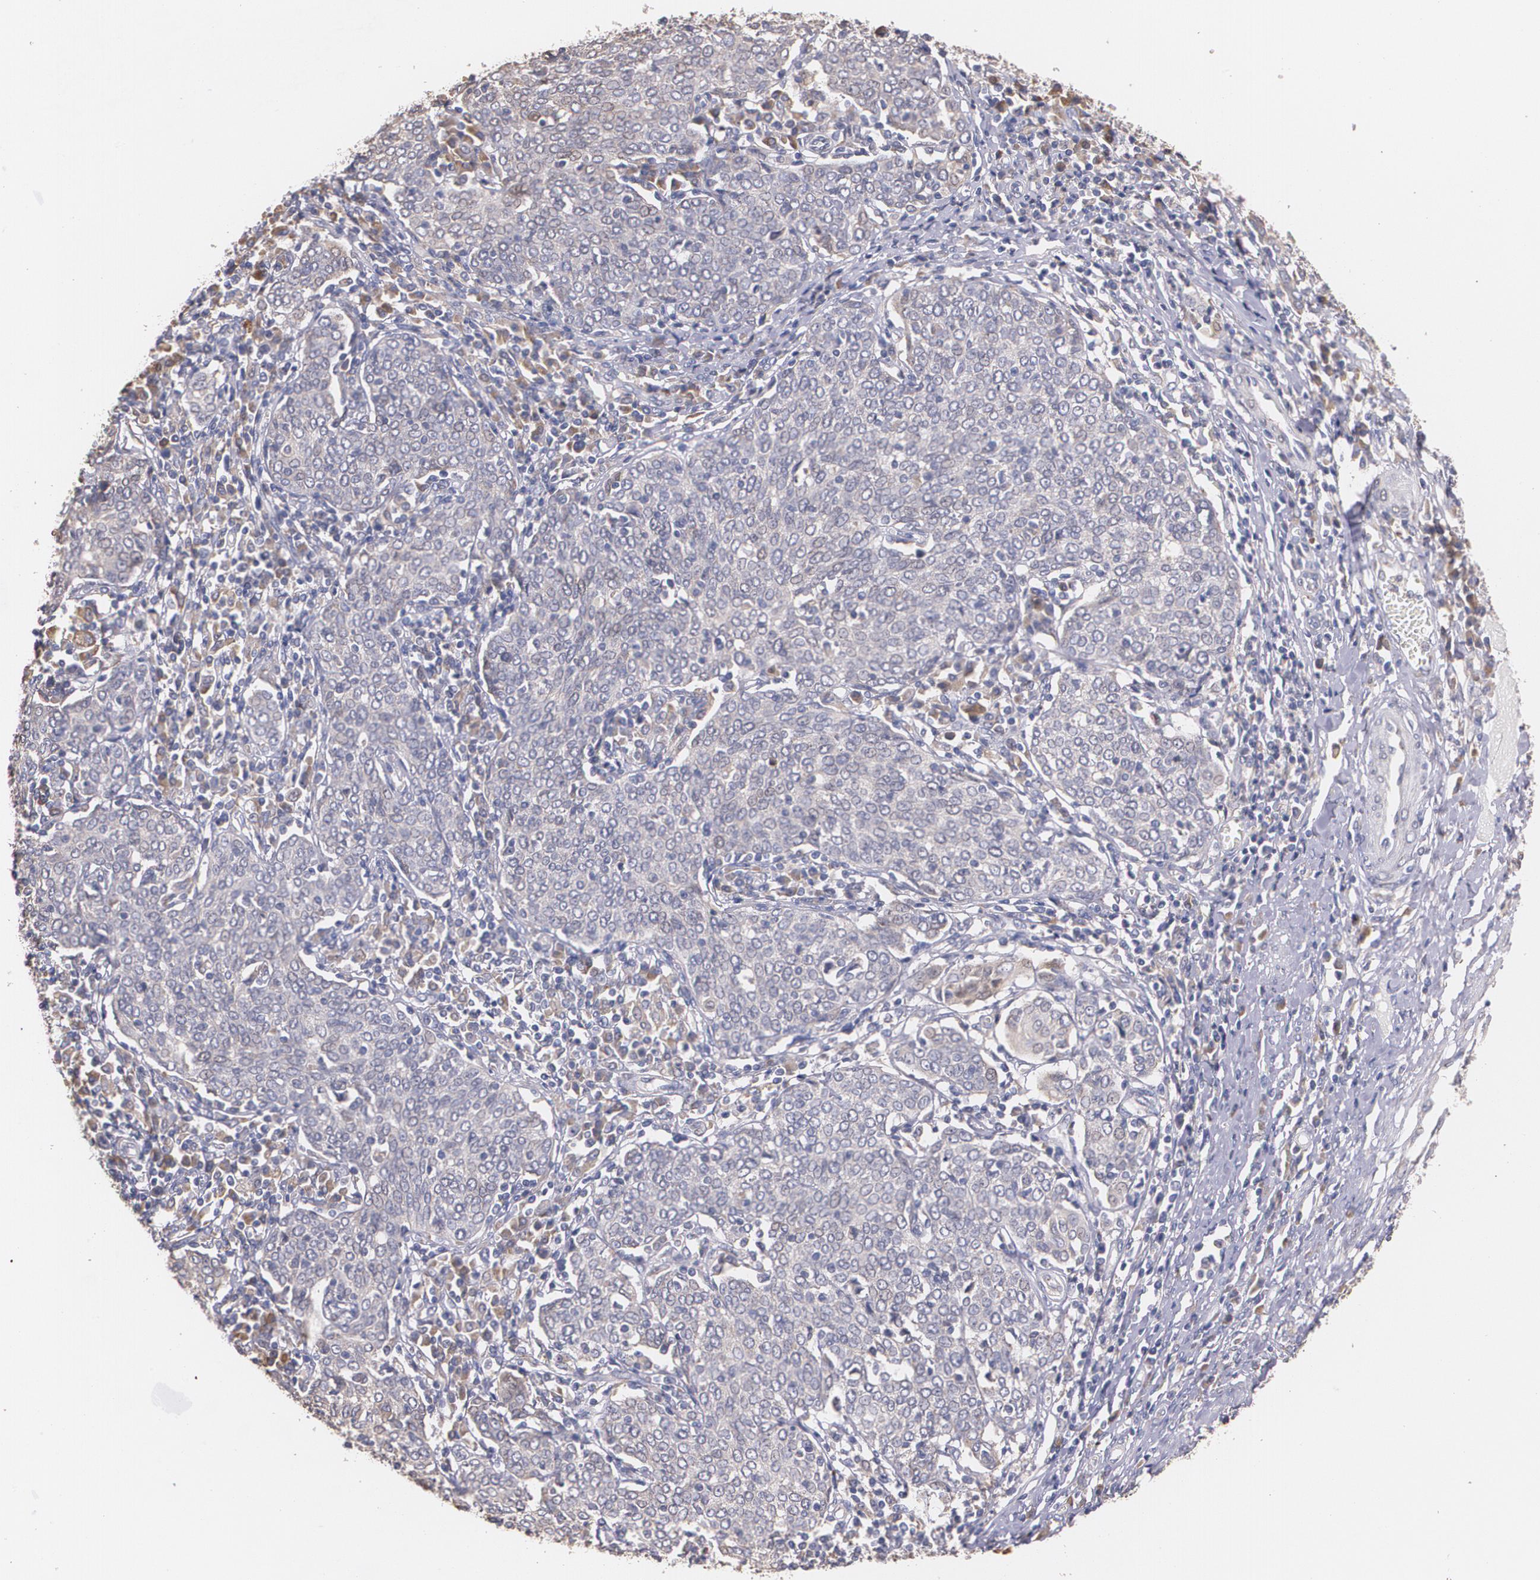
{"staining": {"intensity": "weak", "quantity": "25%-75%", "location": "cytoplasmic/membranous"}, "tissue": "cervical cancer", "cell_type": "Tumor cells", "image_type": "cancer", "snomed": [{"axis": "morphology", "description": "Squamous cell carcinoma, NOS"}, {"axis": "topography", "description": "Cervix"}], "caption": "A brown stain shows weak cytoplasmic/membranous staining of a protein in cervical cancer (squamous cell carcinoma) tumor cells.", "gene": "ATF3", "patient": {"sex": "female", "age": 40}}